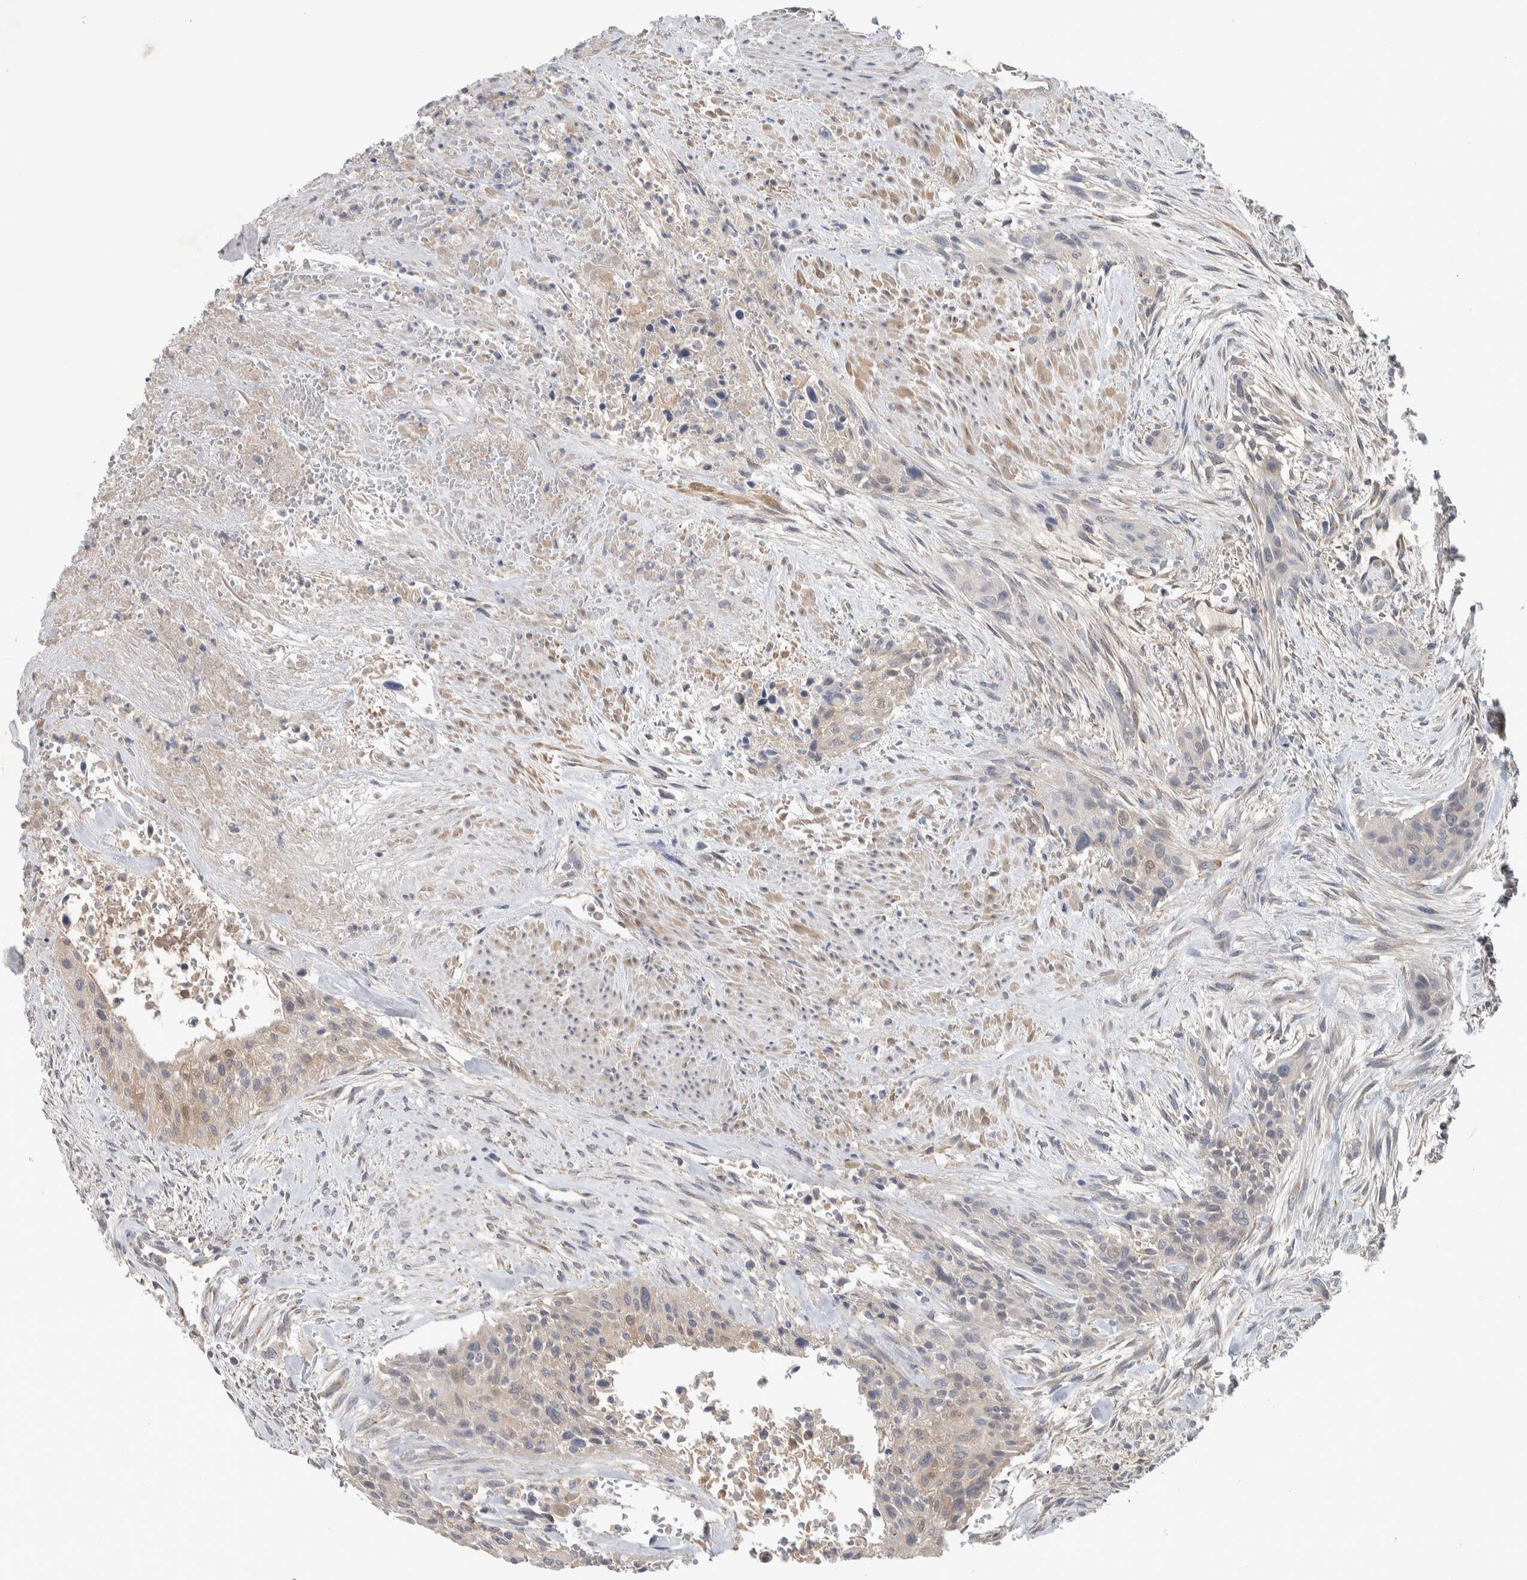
{"staining": {"intensity": "weak", "quantity": "<25%", "location": "cytoplasmic/membranous"}, "tissue": "urothelial cancer", "cell_type": "Tumor cells", "image_type": "cancer", "snomed": [{"axis": "morphology", "description": "Urothelial carcinoma, High grade"}, {"axis": "topography", "description": "Urinary bladder"}], "caption": "Immunohistochemistry of human urothelial cancer shows no staining in tumor cells. (DAB (3,3'-diaminobenzidine) immunohistochemistry (IHC), high magnification).", "gene": "DEPTOR", "patient": {"sex": "male", "age": 35}}